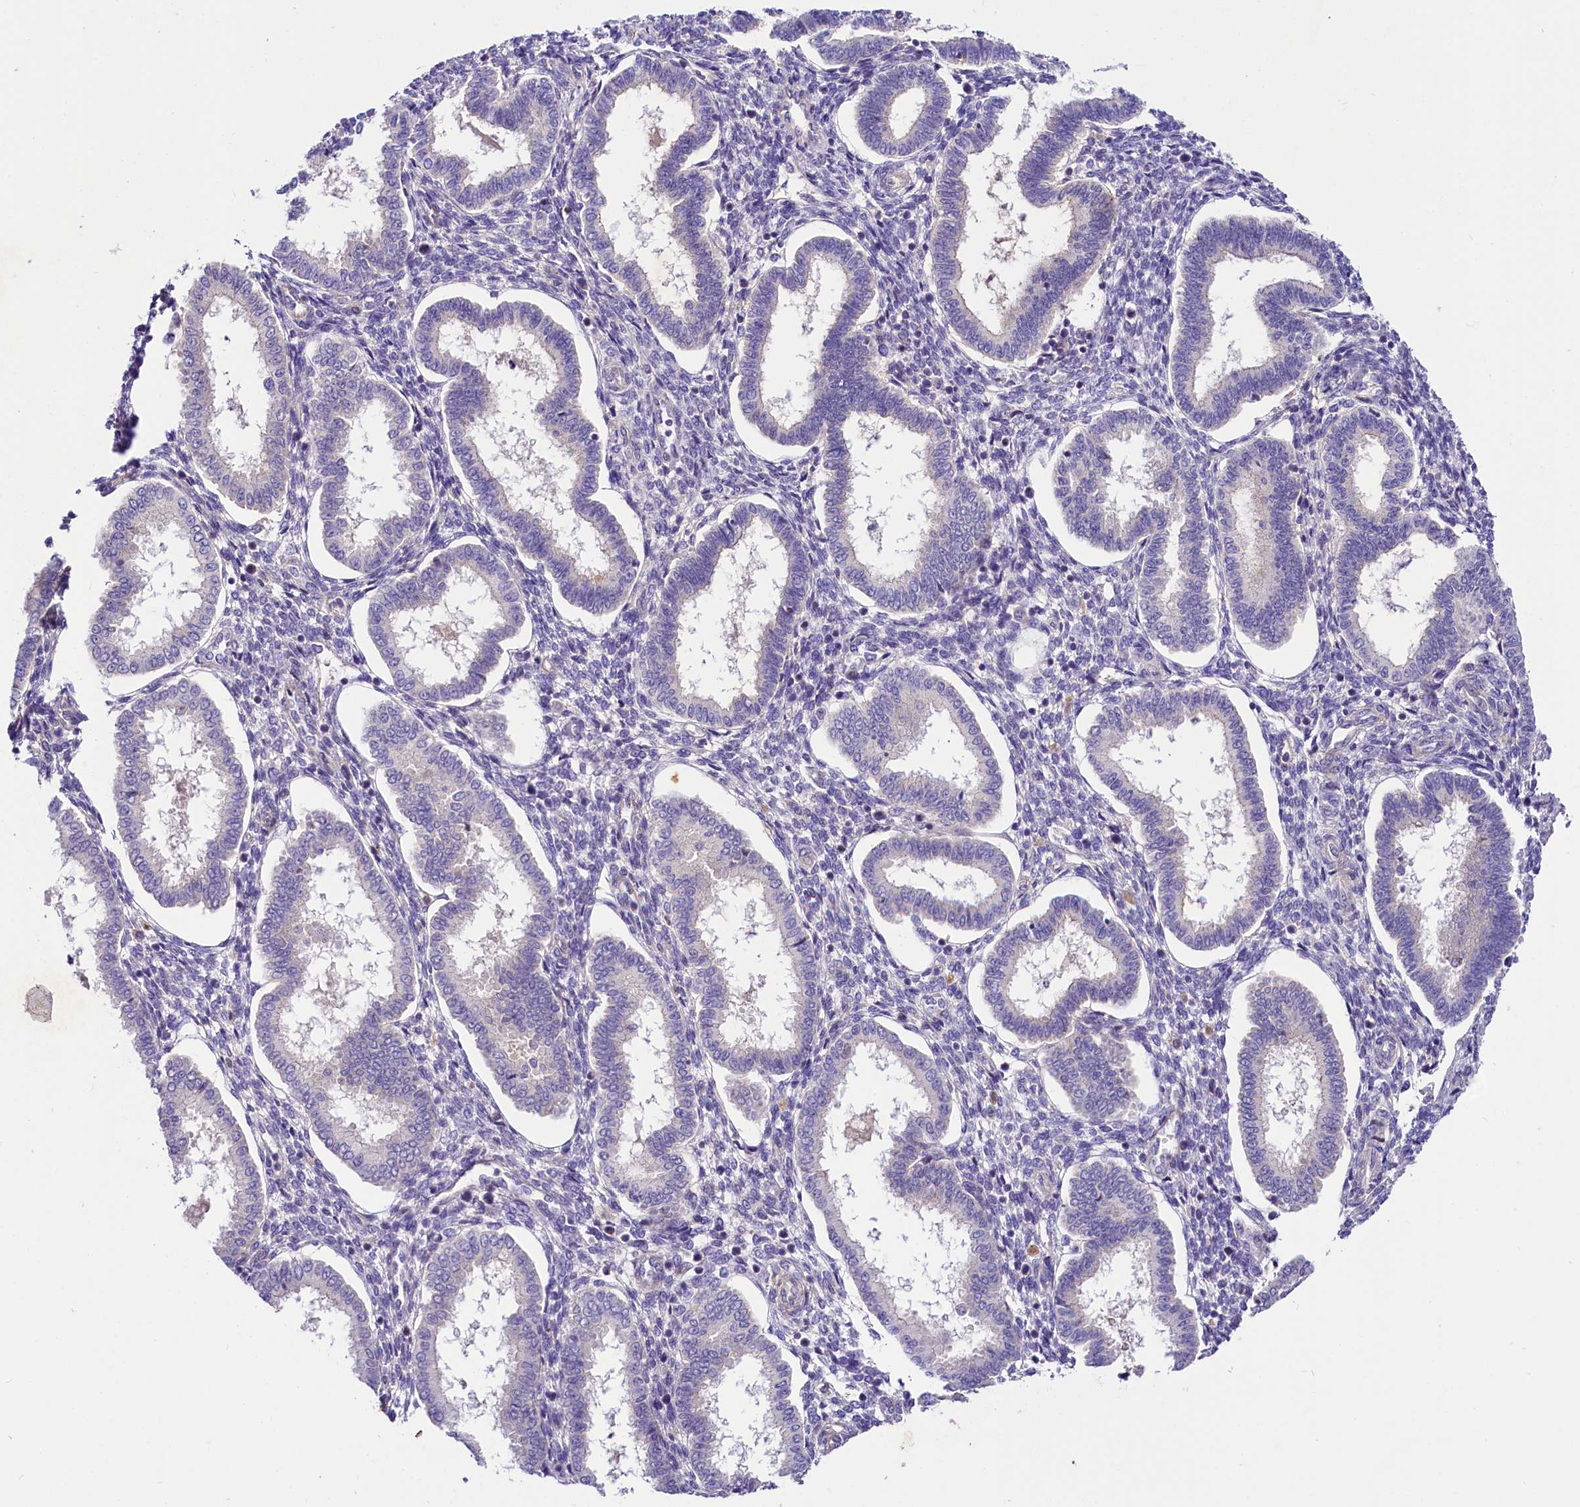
{"staining": {"intensity": "weak", "quantity": "<25%", "location": "cytoplasmic/membranous"}, "tissue": "endometrium", "cell_type": "Cells in endometrial stroma", "image_type": "normal", "snomed": [{"axis": "morphology", "description": "Normal tissue, NOS"}, {"axis": "topography", "description": "Endometrium"}], "caption": "A photomicrograph of human endometrium is negative for staining in cells in endometrial stroma. (IHC, brightfield microscopy, high magnification).", "gene": "ARMC6", "patient": {"sex": "female", "age": 24}}